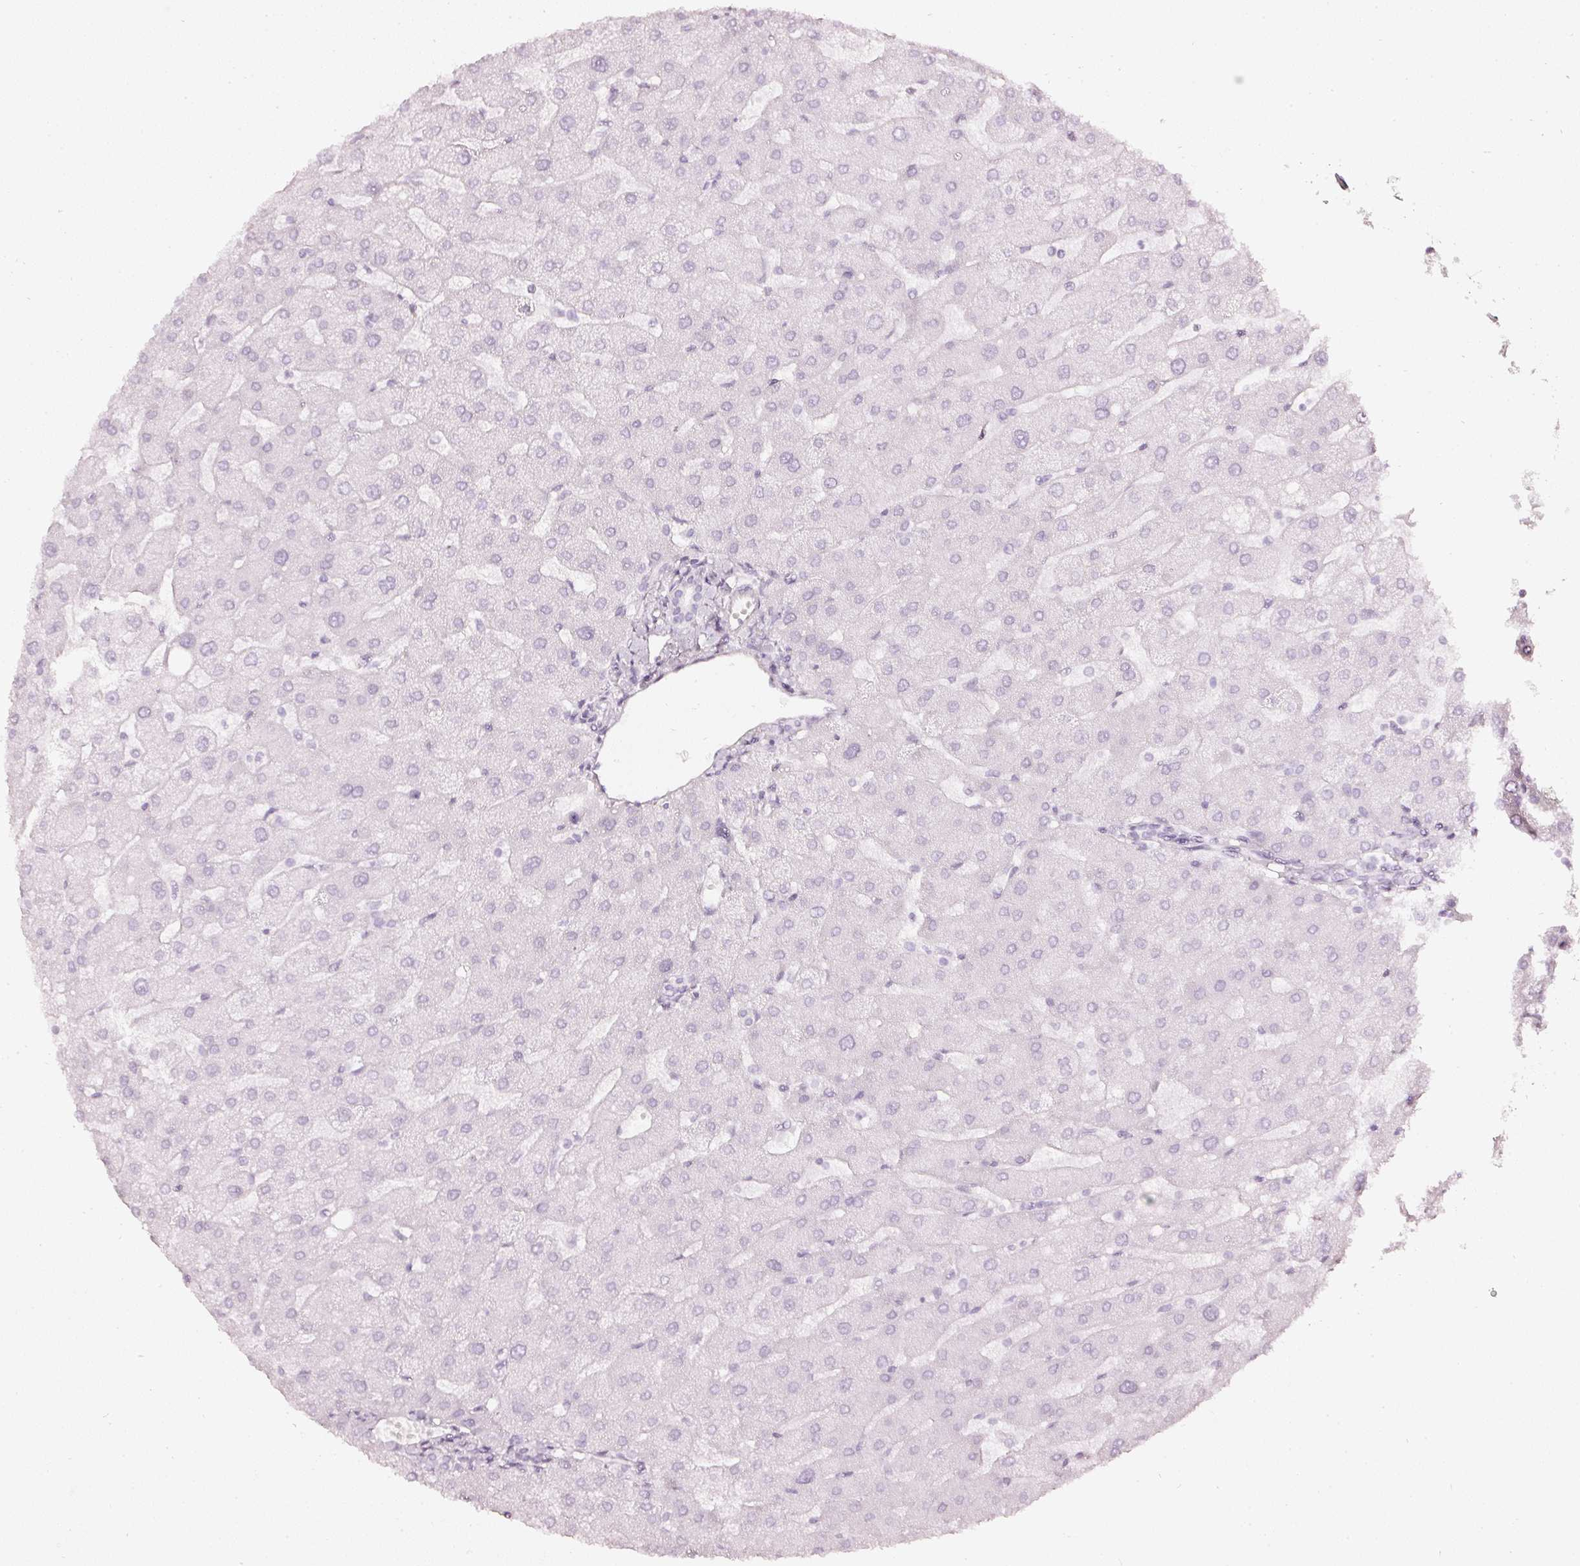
{"staining": {"intensity": "negative", "quantity": "none", "location": "none"}, "tissue": "liver", "cell_type": "Cholangiocytes", "image_type": "normal", "snomed": [{"axis": "morphology", "description": "Normal tissue, NOS"}, {"axis": "topography", "description": "Liver"}], "caption": "DAB immunohistochemical staining of unremarkable liver exhibits no significant staining in cholangiocytes.", "gene": "CNP", "patient": {"sex": "male", "age": 67}}